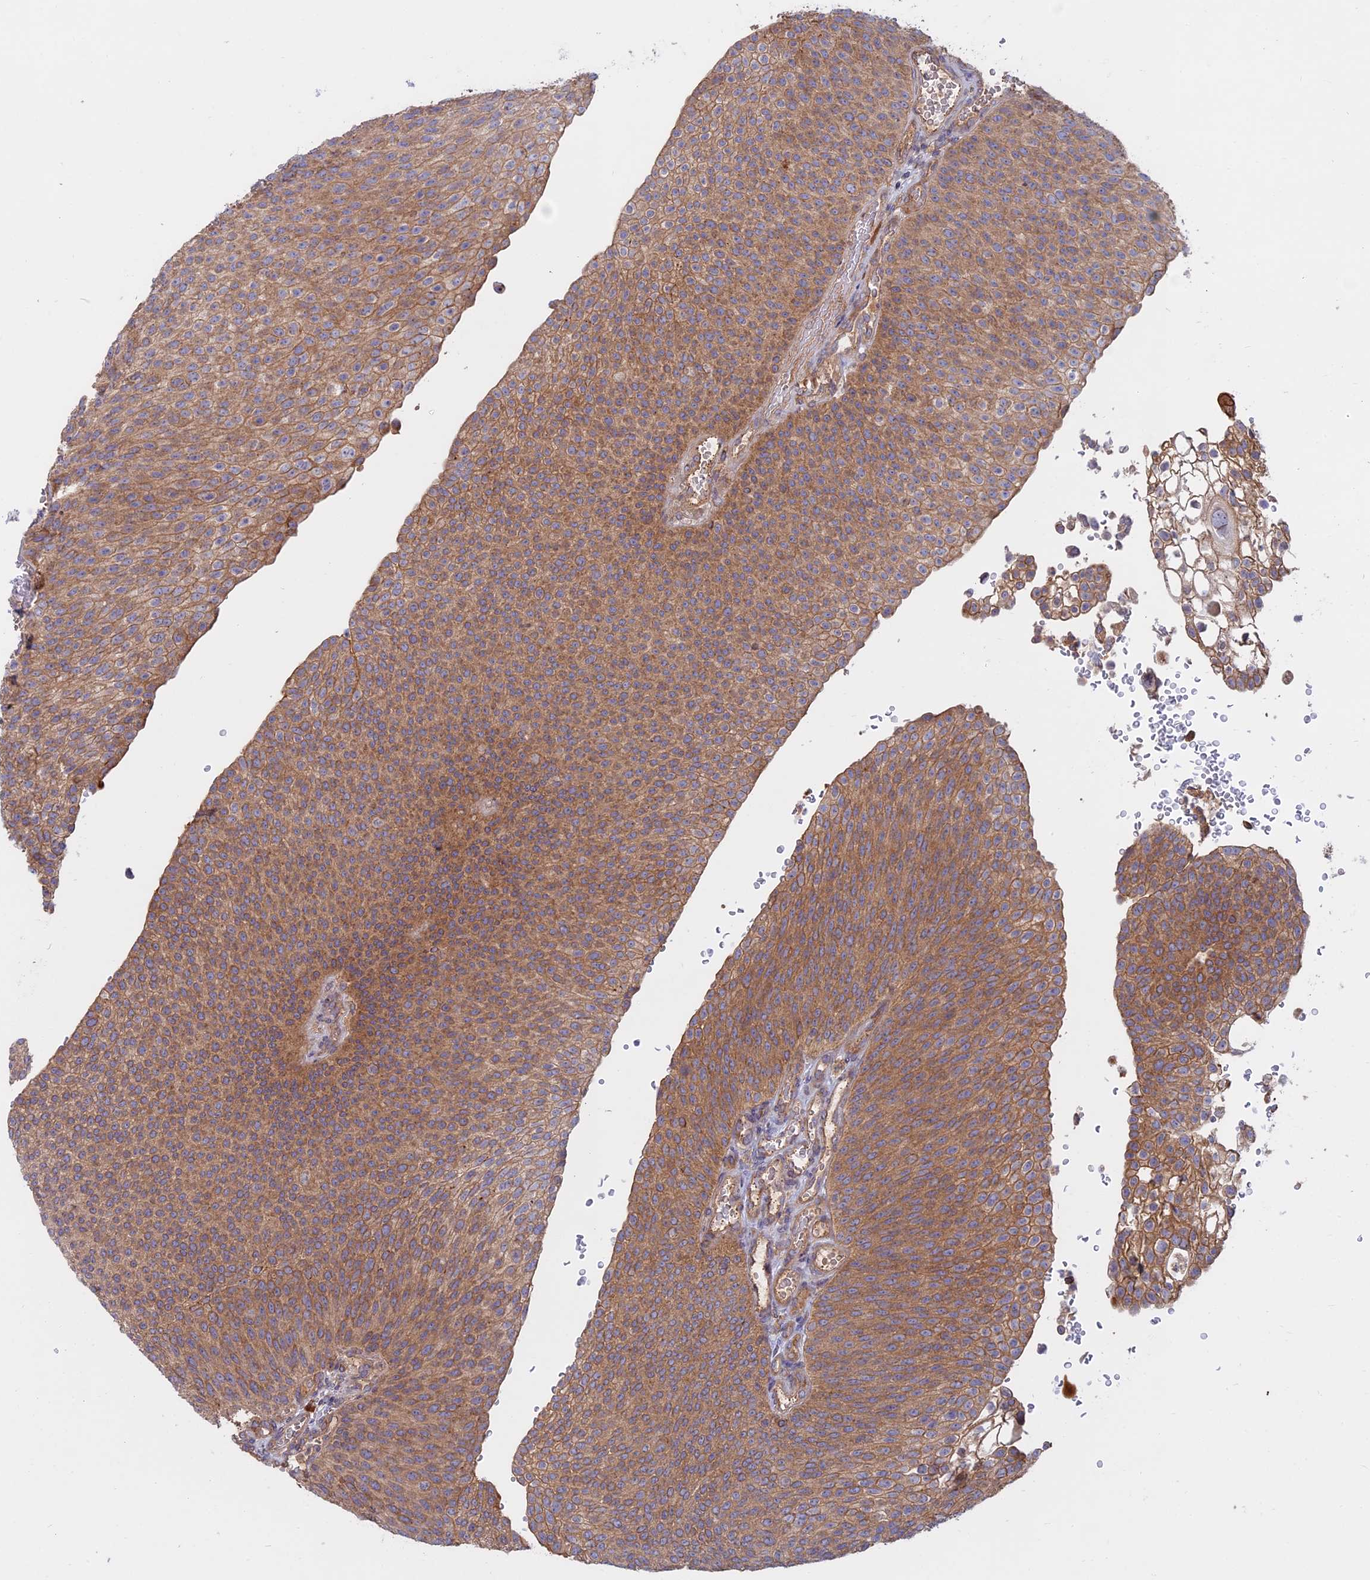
{"staining": {"intensity": "moderate", "quantity": ">75%", "location": "cytoplasmic/membranous"}, "tissue": "urothelial cancer", "cell_type": "Tumor cells", "image_type": "cancer", "snomed": [{"axis": "morphology", "description": "Urothelial carcinoma, High grade"}, {"axis": "topography", "description": "Urinary bladder"}], "caption": "Approximately >75% of tumor cells in urothelial carcinoma (high-grade) display moderate cytoplasmic/membranous protein expression as visualized by brown immunohistochemical staining.", "gene": "TMEM208", "patient": {"sex": "female", "age": 79}}